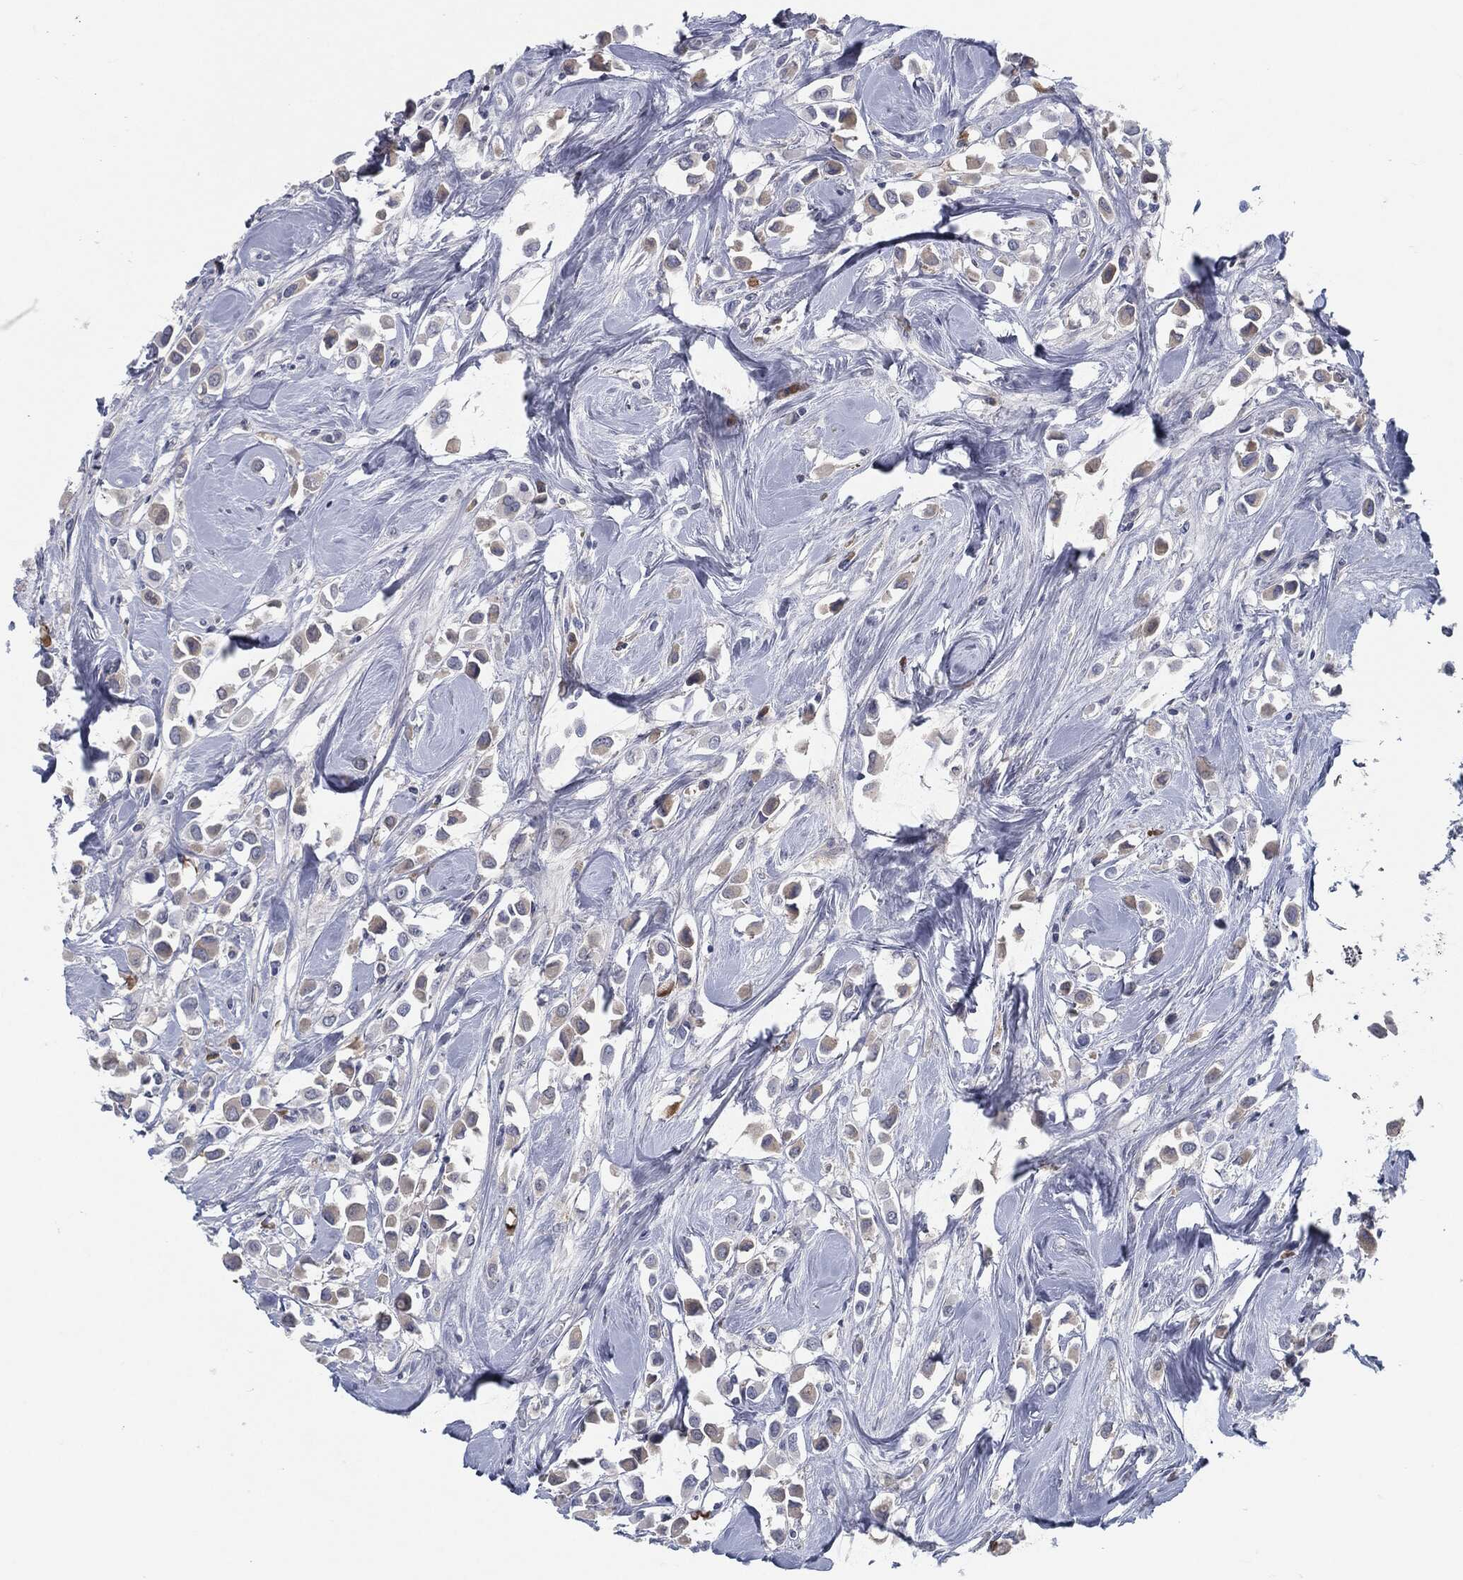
{"staining": {"intensity": "weak", "quantity": "<25%", "location": "cytoplasmic/membranous"}, "tissue": "breast cancer", "cell_type": "Tumor cells", "image_type": "cancer", "snomed": [{"axis": "morphology", "description": "Duct carcinoma"}, {"axis": "topography", "description": "Breast"}], "caption": "Breast cancer was stained to show a protein in brown. There is no significant staining in tumor cells.", "gene": "MST1", "patient": {"sex": "female", "age": 61}}